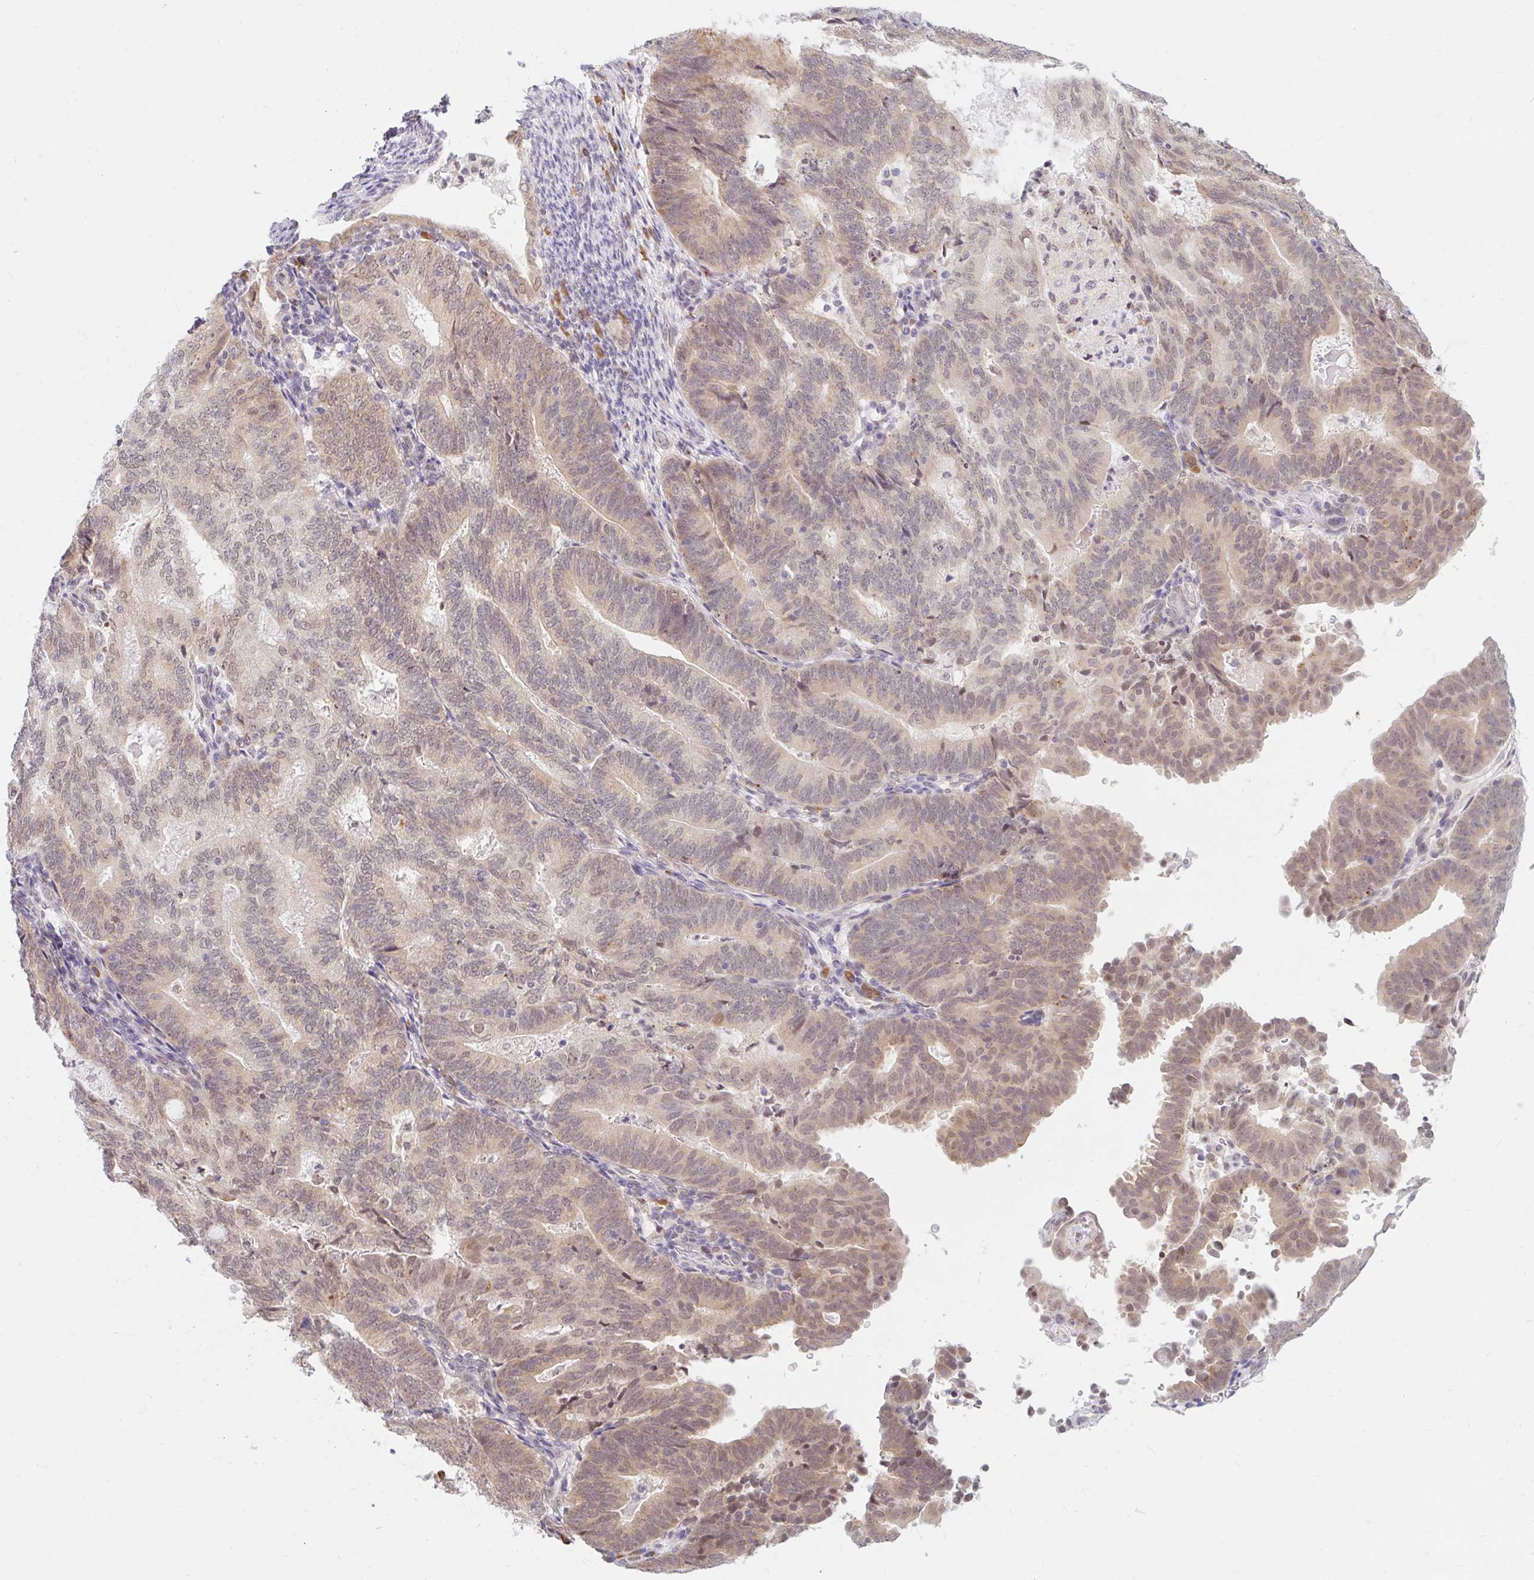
{"staining": {"intensity": "weak", "quantity": ">75%", "location": "cytoplasmic/membranous"}, "tissue": "endometrial cancer", "cell_type": "Tumor cells", "image_type": "cancer", "snomed": [{"axis": "morphology", "description": "Adenocarcinoma, NOS"}, {"axis": "topography", "description": "Endometrium"}], "caption": "Immunohistochemistry histopathology image of neoplastic tissue: human adenocarcinoma (endometrial) stained using IHC demonstrates low levels of weak protein expression localized specifically in the cytoplasmic/membranous of tumor cells, appearing as a cytoplasmic/membranous brown color.", "gene": "SRSF10", "patient": {"sex": "female", "age": 70}}